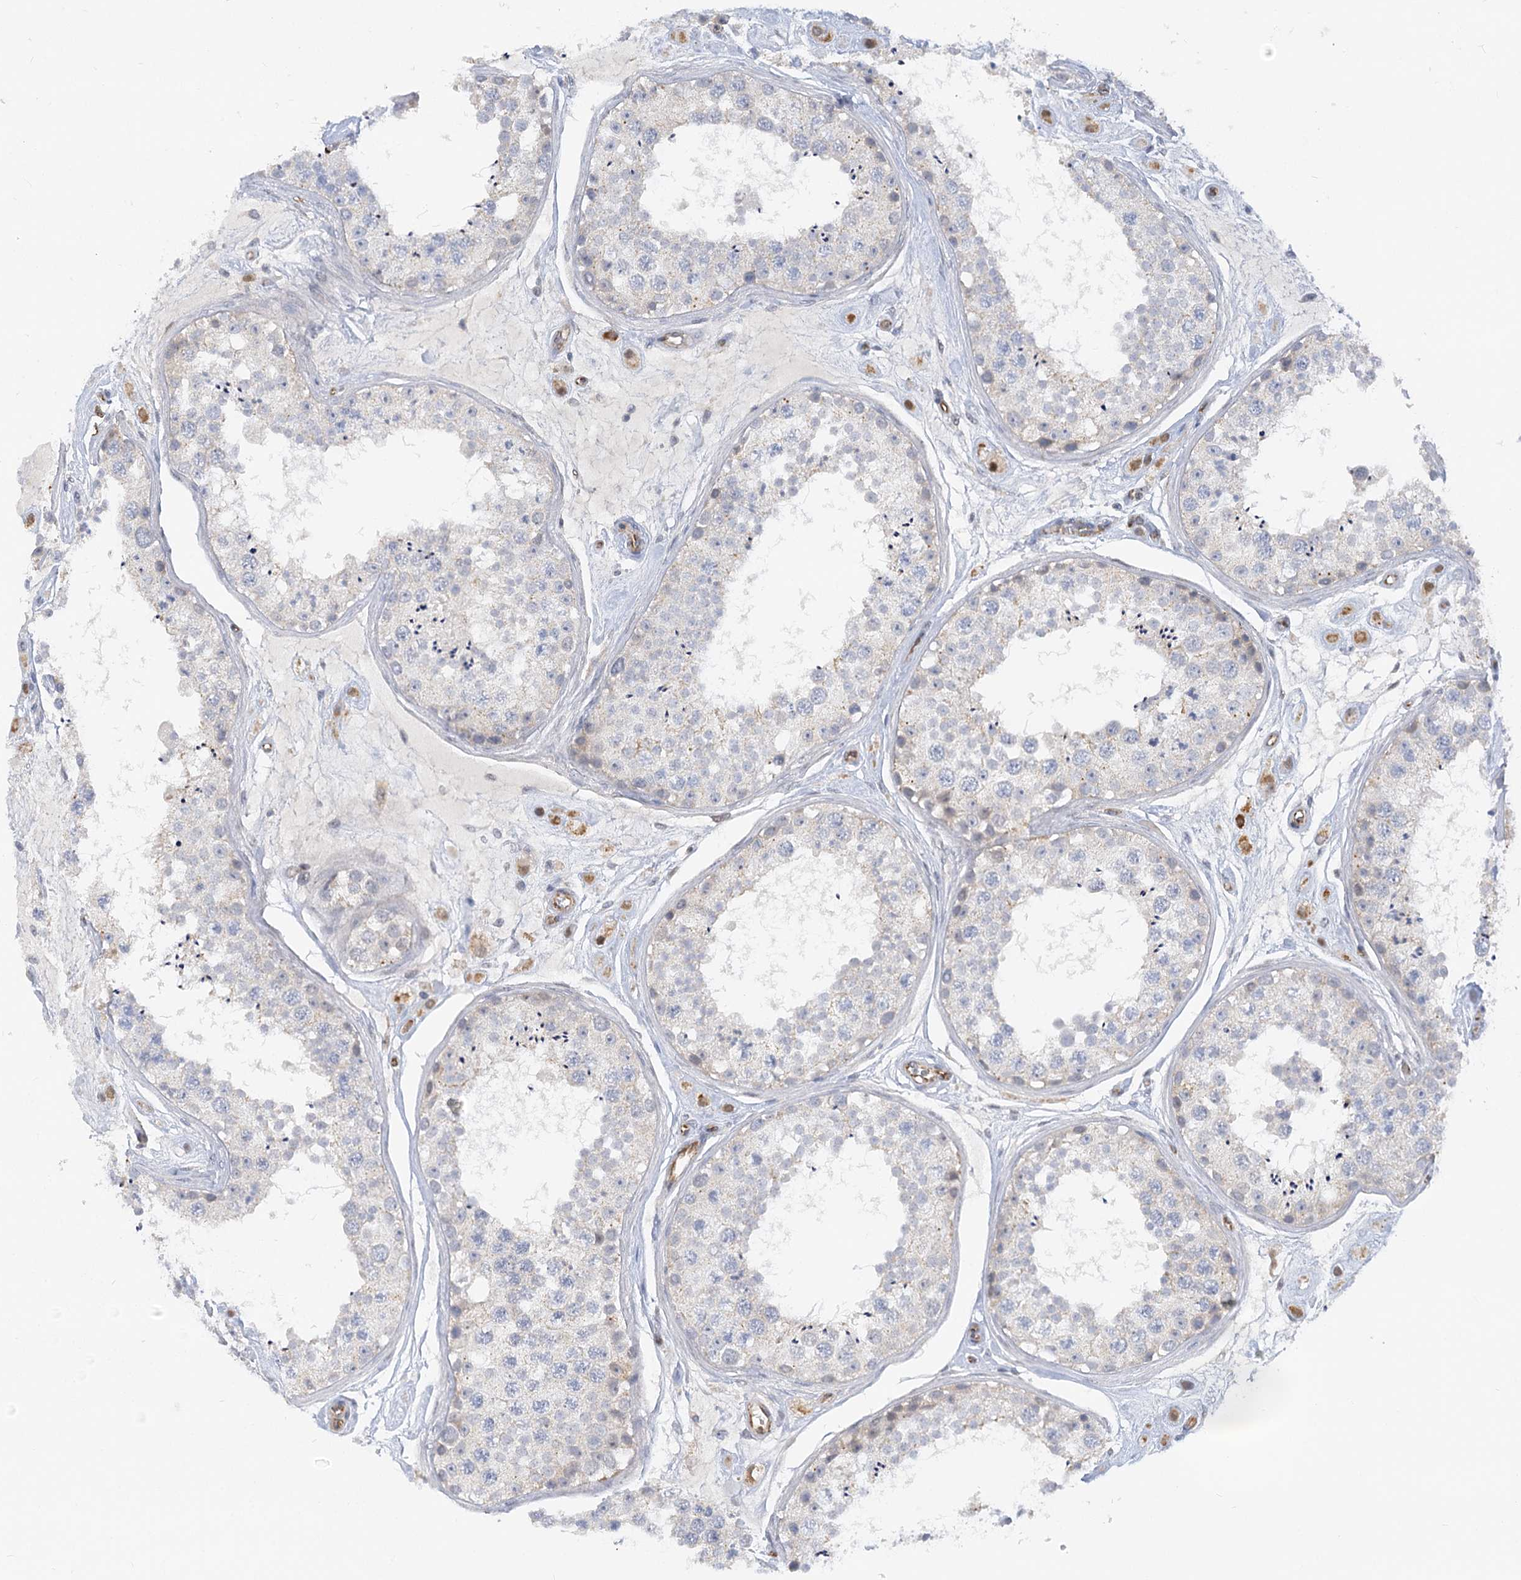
{"staining": {"intensity": "negative", "quantity": "none", "location": "none"}, "tissue": "testis", "cell_type": "Cells in seminiferous ducts", "image_type": "normal", "snomed": [{"axis": "morphology", "description": "Normal tissue, NOS"}, {"axis": "topography", "description": "Testis"}], "caption": "An IHC photomicrograph of benign testis is shown. There is no staining in cells in seminiferous ducts of testis.", "gene": "NELL2", "patient": {"sex": "male", "age": 25}}